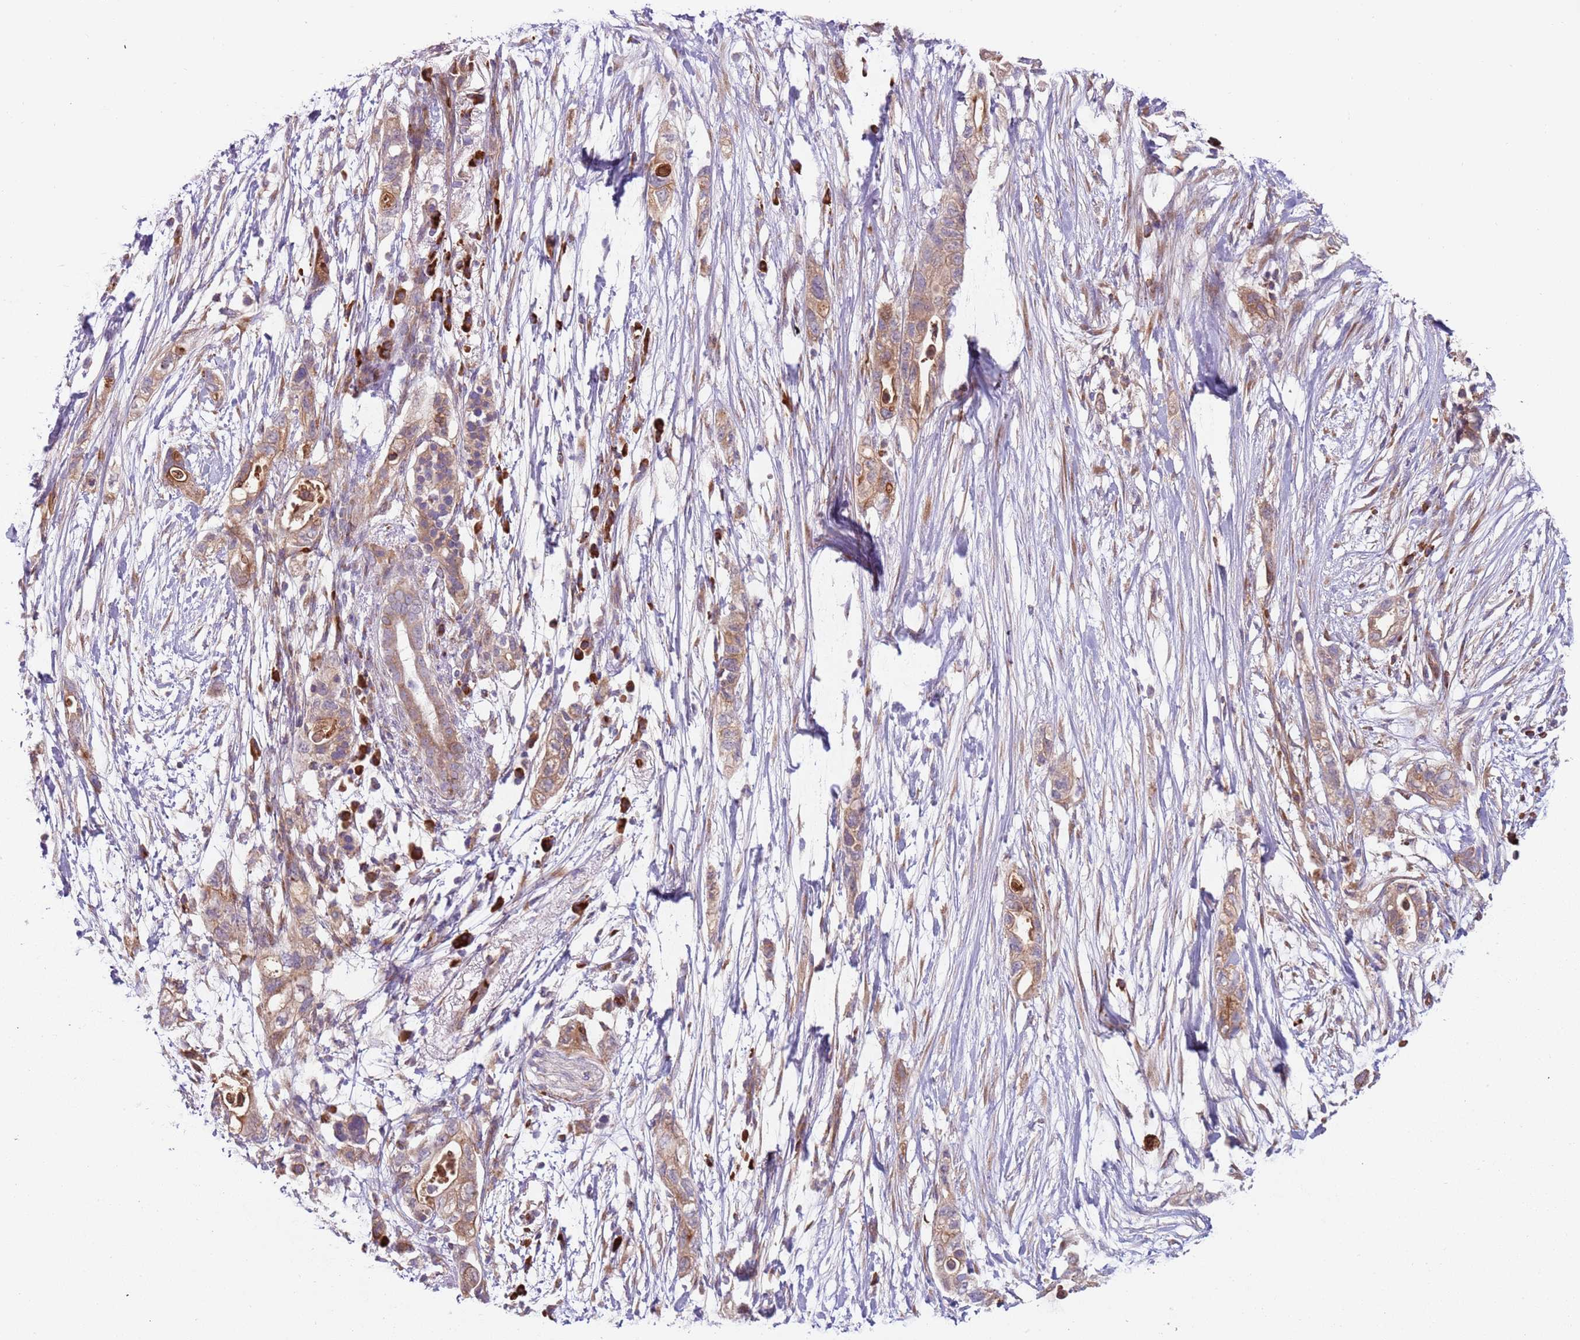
{"staining": {"intensity": "moderate", "quantity": ">75%", "location": "cytoplasmic/membranous"}, "tissue": "pancreatic cancer", "cell_type": "Tumor cells", "image_type": "cancer", "snomed": [{"axis": "morphology", "description": "Adenocarcinoma, NOS"}, {"axis": "topography", "description": "Pancreas"}], "caption": "Pancreatic adenocarcinoma tissue demonstrates moderate cytoplasmic/membranous staining in approximately >75% of tumor cells, visualized by immunohistochemistry.", "gene": "VWCE", "patient": {"sex": "female", "age": 72}}